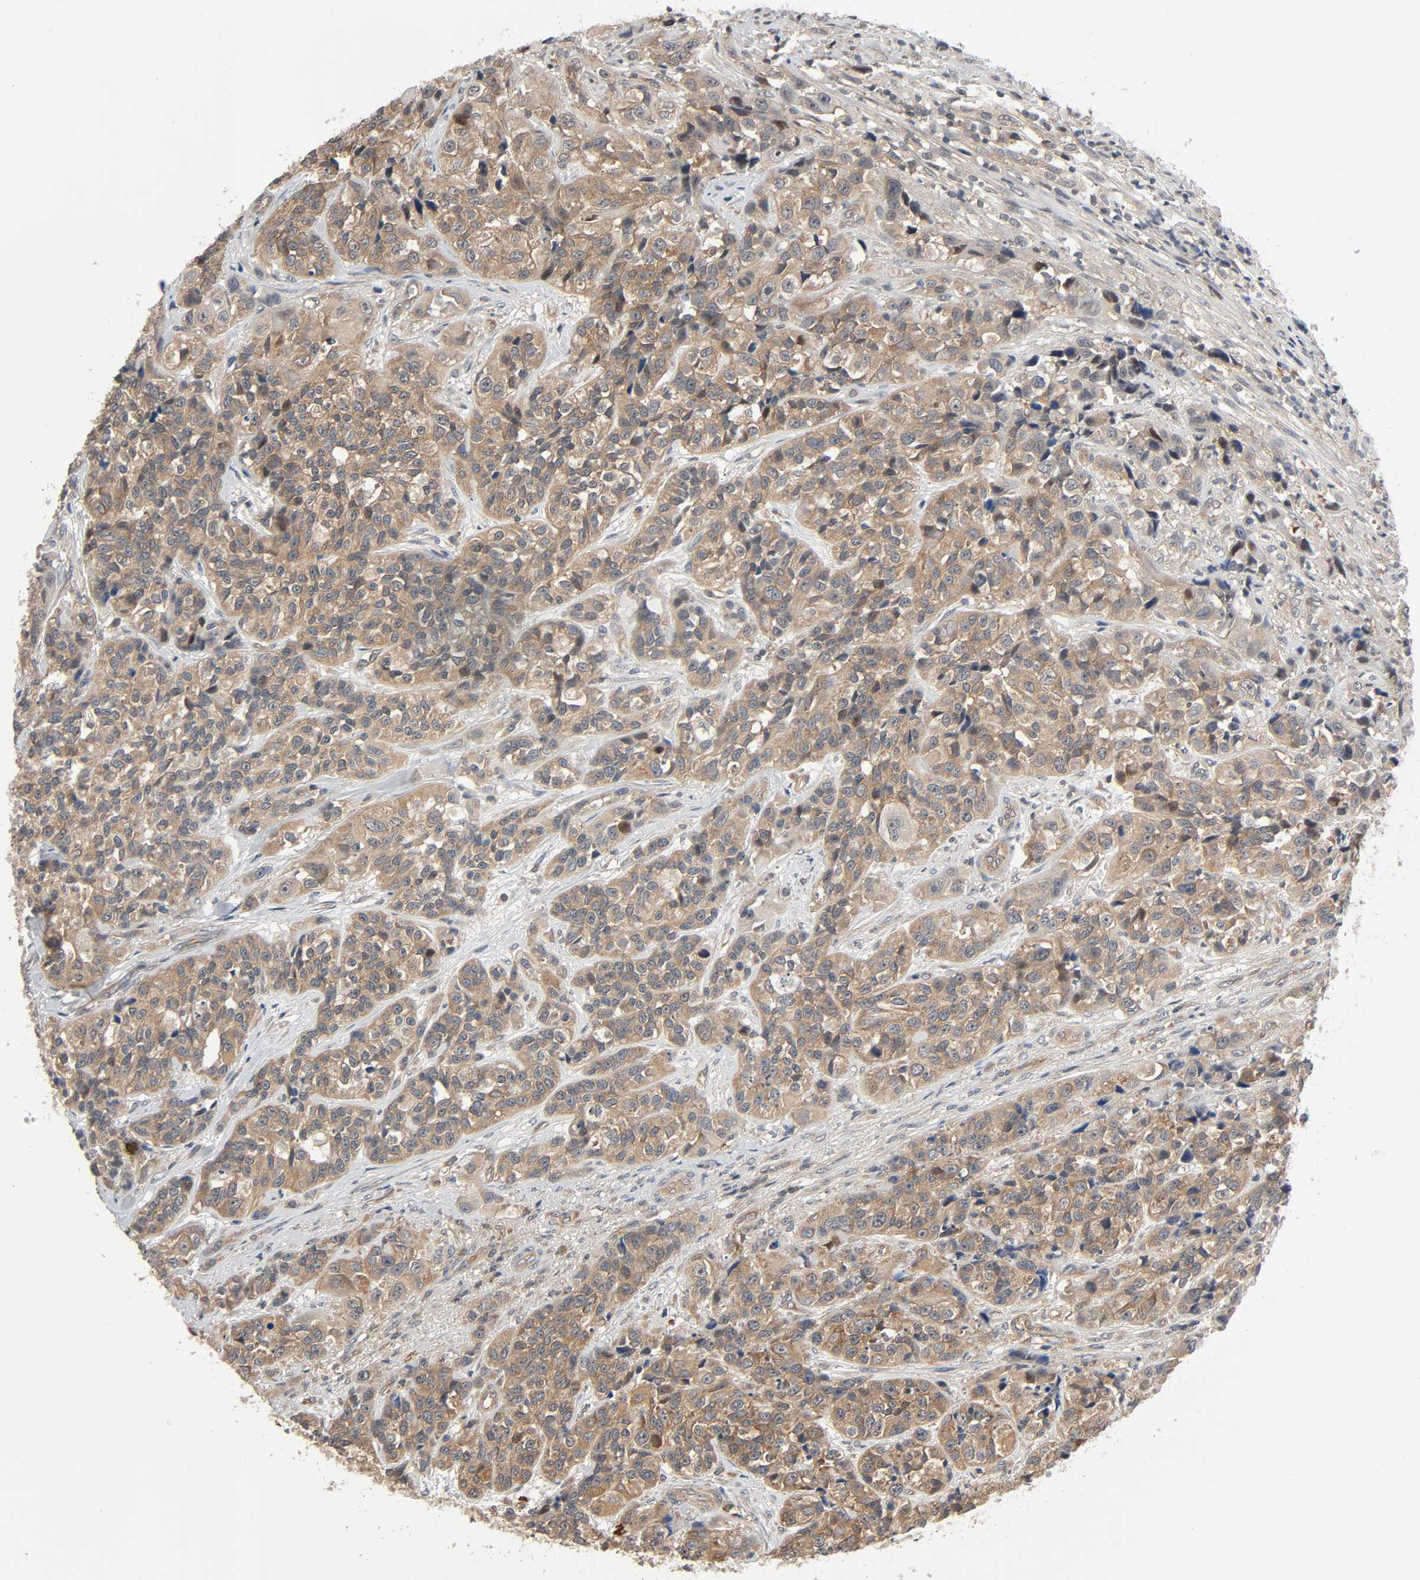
{"staining": {"intensity": "moderate", "quantity": ">75%", "location": "cytoplasmic/membranous"}, "tissue": "urothelial cancer", "cell_type": "Tumor cells", "image_type": "cancer", "snomed": [{"axis": "morphology", "description": "Urothelial carcinoma, High grade"}, {"axis": "topography", "description": "Urinary bladder"}], "caption": "High-grade urothelial carcinoma was stained to show a protein in brown. There is medium levels of moderate cytoplasmic/membranous expression in approximately >75% of tumor cells.", "gene": "PPP2R1B", "patient": {"sex": "female", "age": 81}}